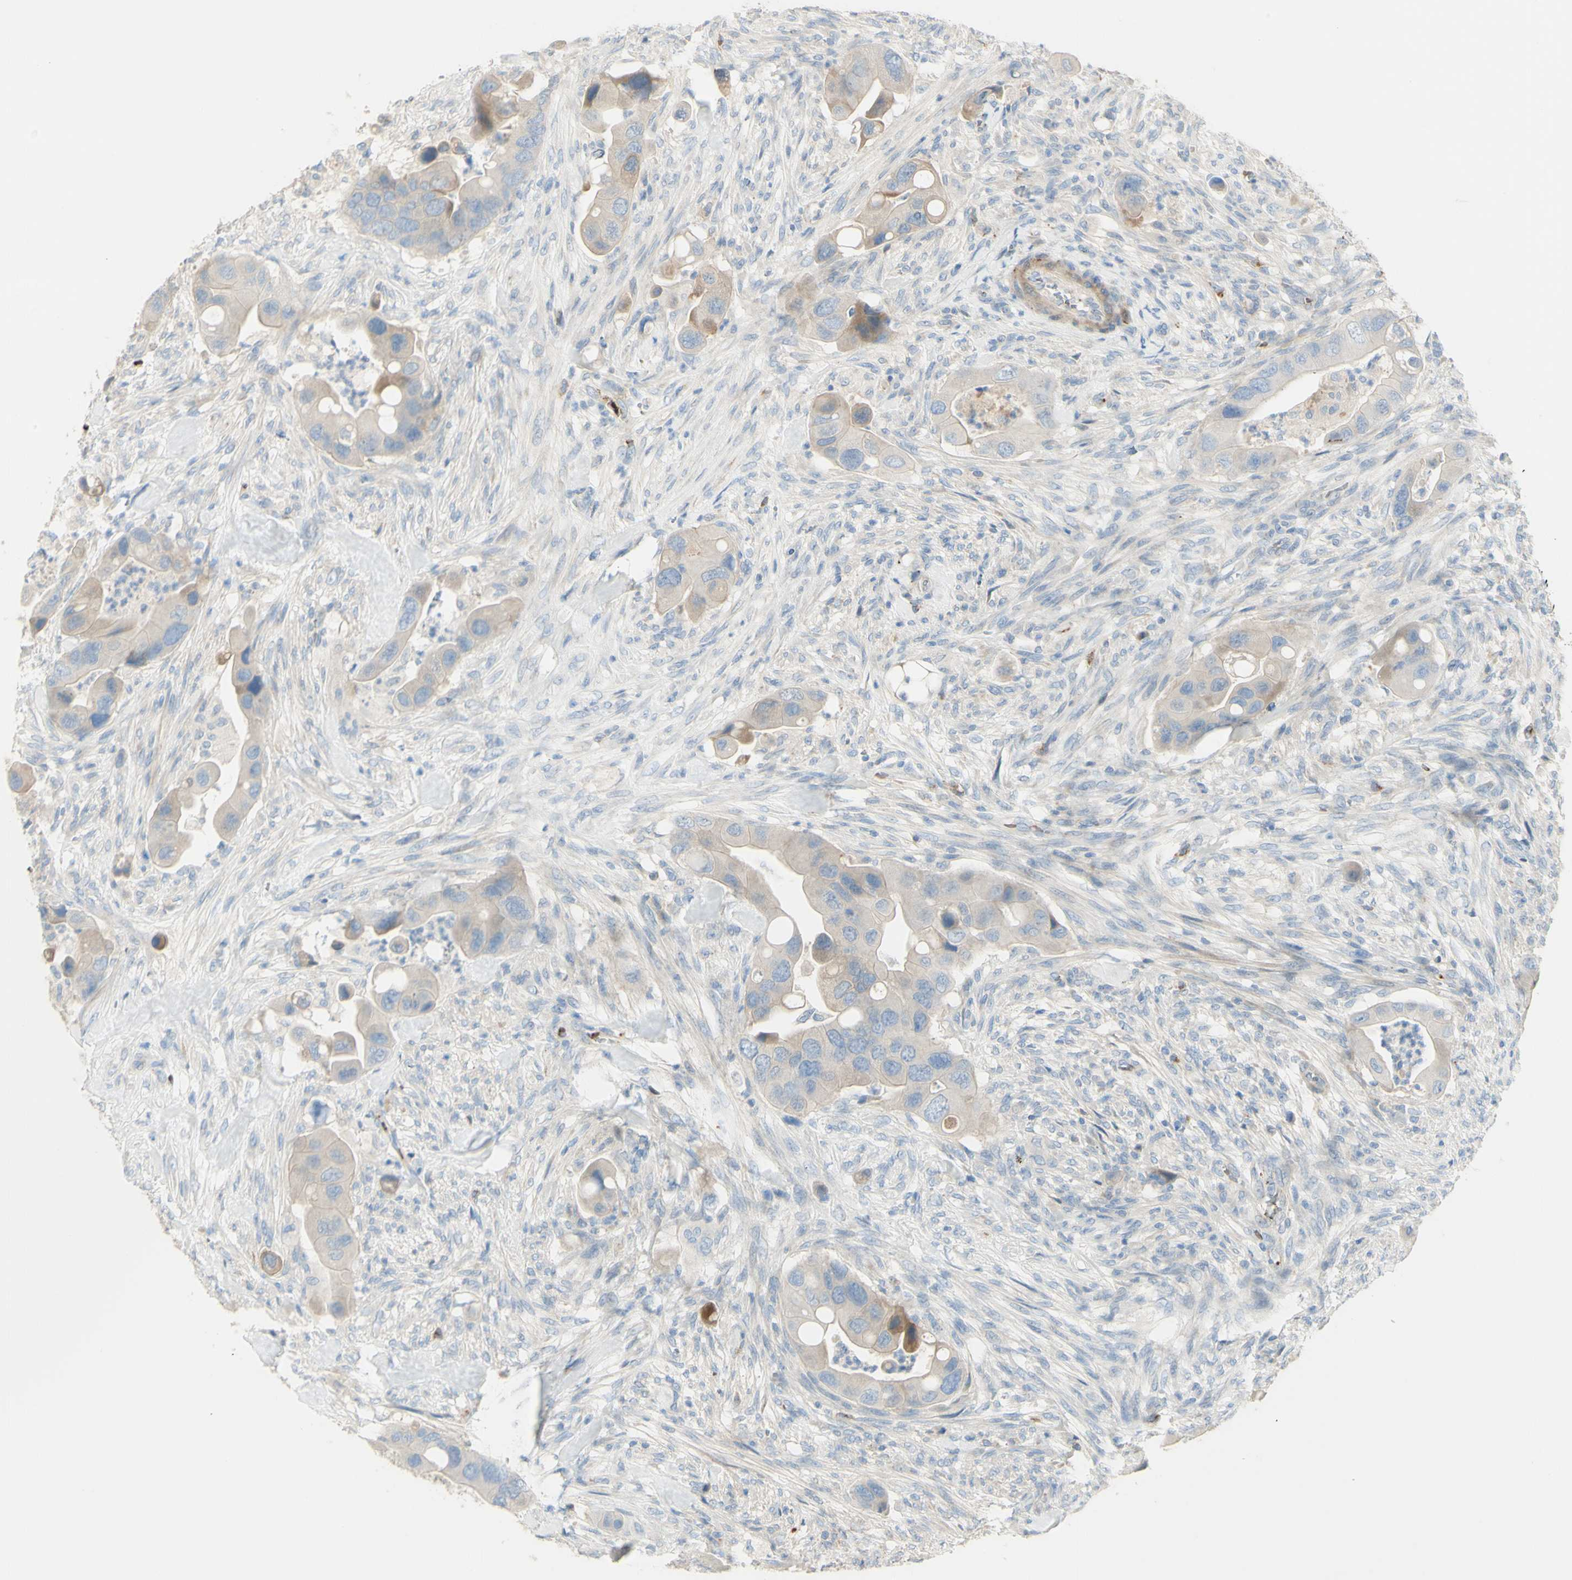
{"staining": {"intensity": "weak", "quantity": "<25%", "location": "cytoplasmic/membranous"}, "tissue": "colorectal cancer", "cell_type": "Tumor cells", "image_type": "cancer", "snomed": [{"axis": "morphology", "description": "Adenocarcinoma, NOS"}, {"axis": "topography", "description": "Rectum"}], "caption": "Tumor cells are negative for protein expression in human colorectal cancer. (Brightfield microscopy of DAB (3,3'-diaminobenzidine) IHC at high magnification).", "gene": "GAN", "patient": {"sex": "female", "age": 57}}